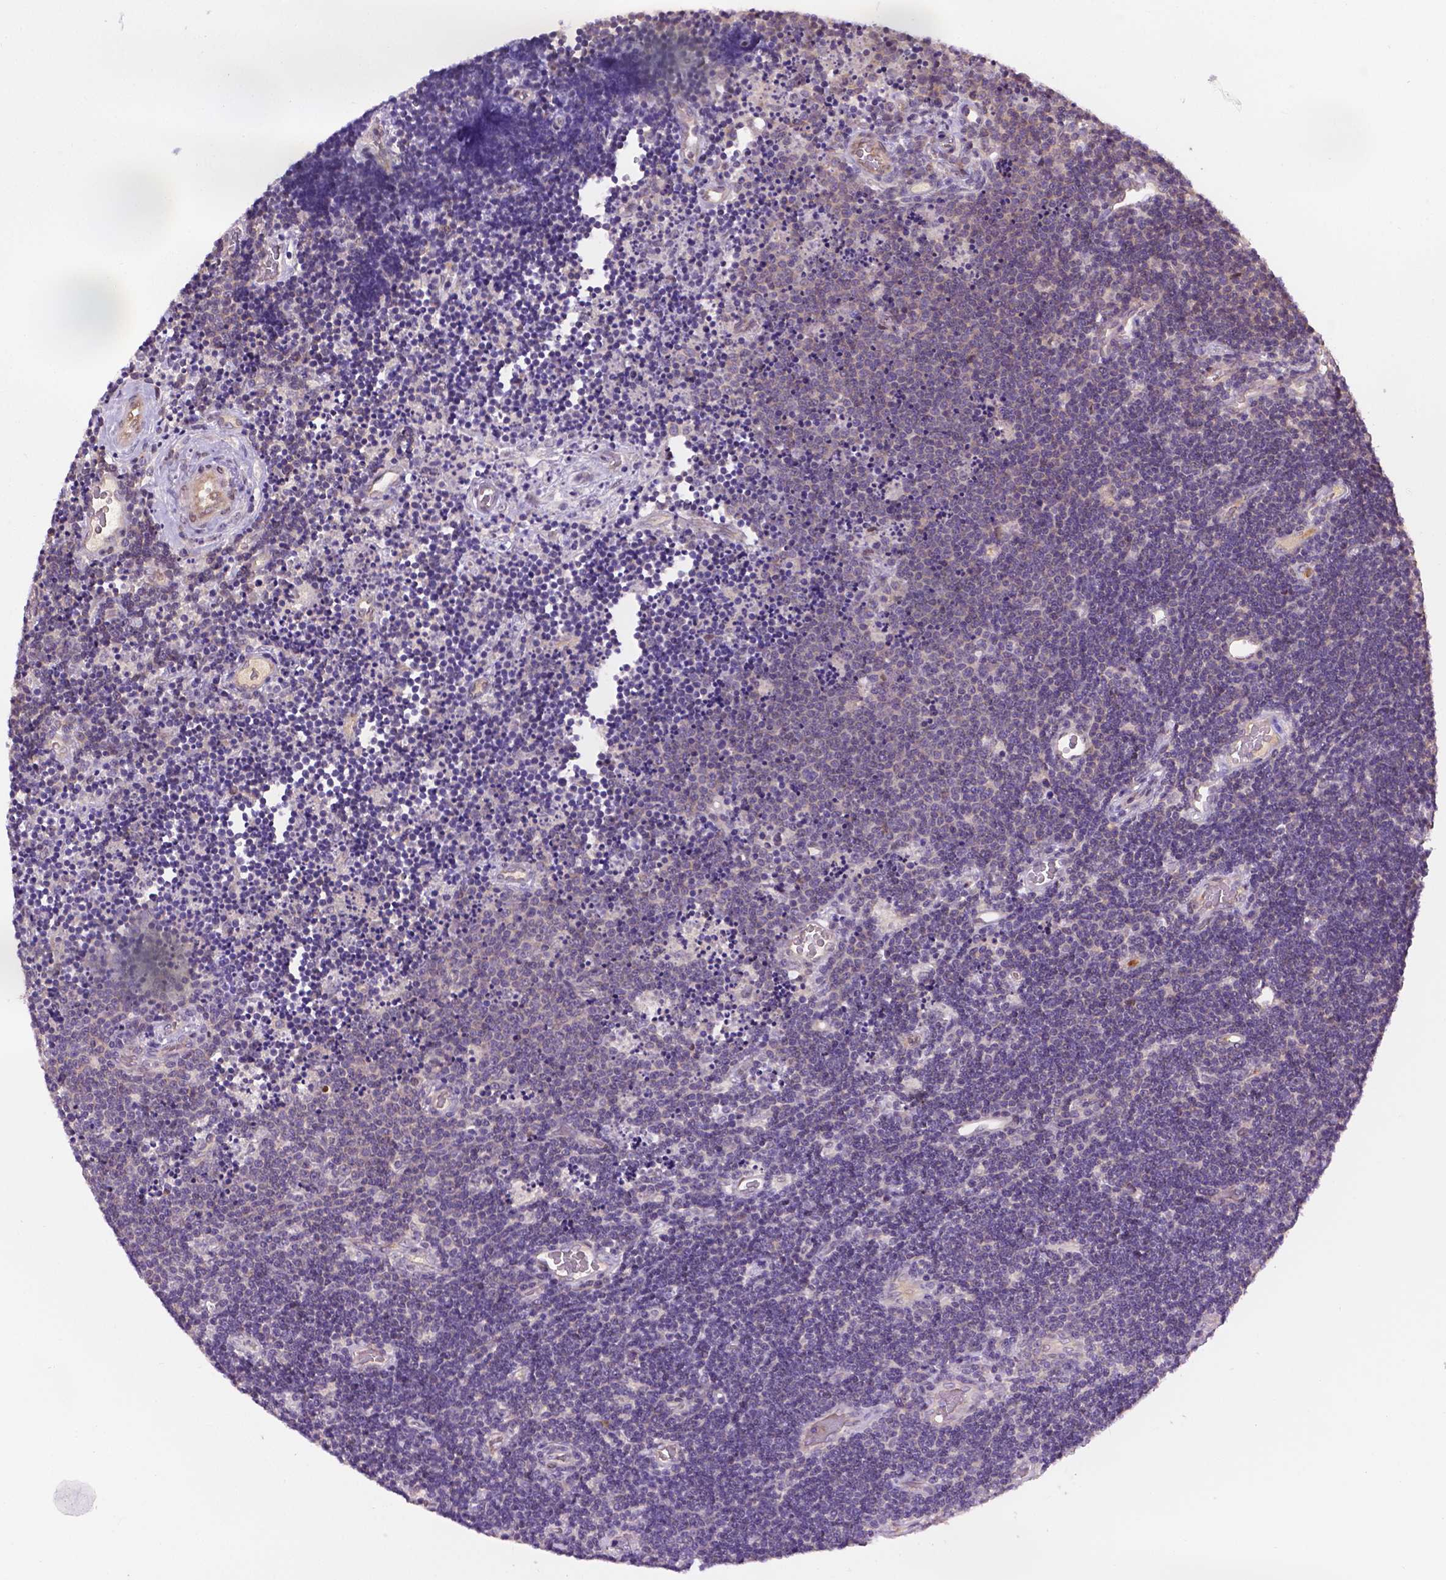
{"staining": {"intensity": "negative", "quantity": "none", "location": "none"}, "tissue": "lymphoma", "cell_type": "Tumor cells", "image_type": "cancer", "snomed": [{"axis": "morphology", "description": "Malignant lymphoma, non-Hodgkin's type, Low grade"}, {"axis": "topography", "description": "Brain"}], "caption": "Low-grade malignant lymphoma, non-Hodgkin's type stained for a protein using IHC displays no positivity tumor cells.", "gene": "IRF6", "patient": {"sex": "female", "age": 66}}